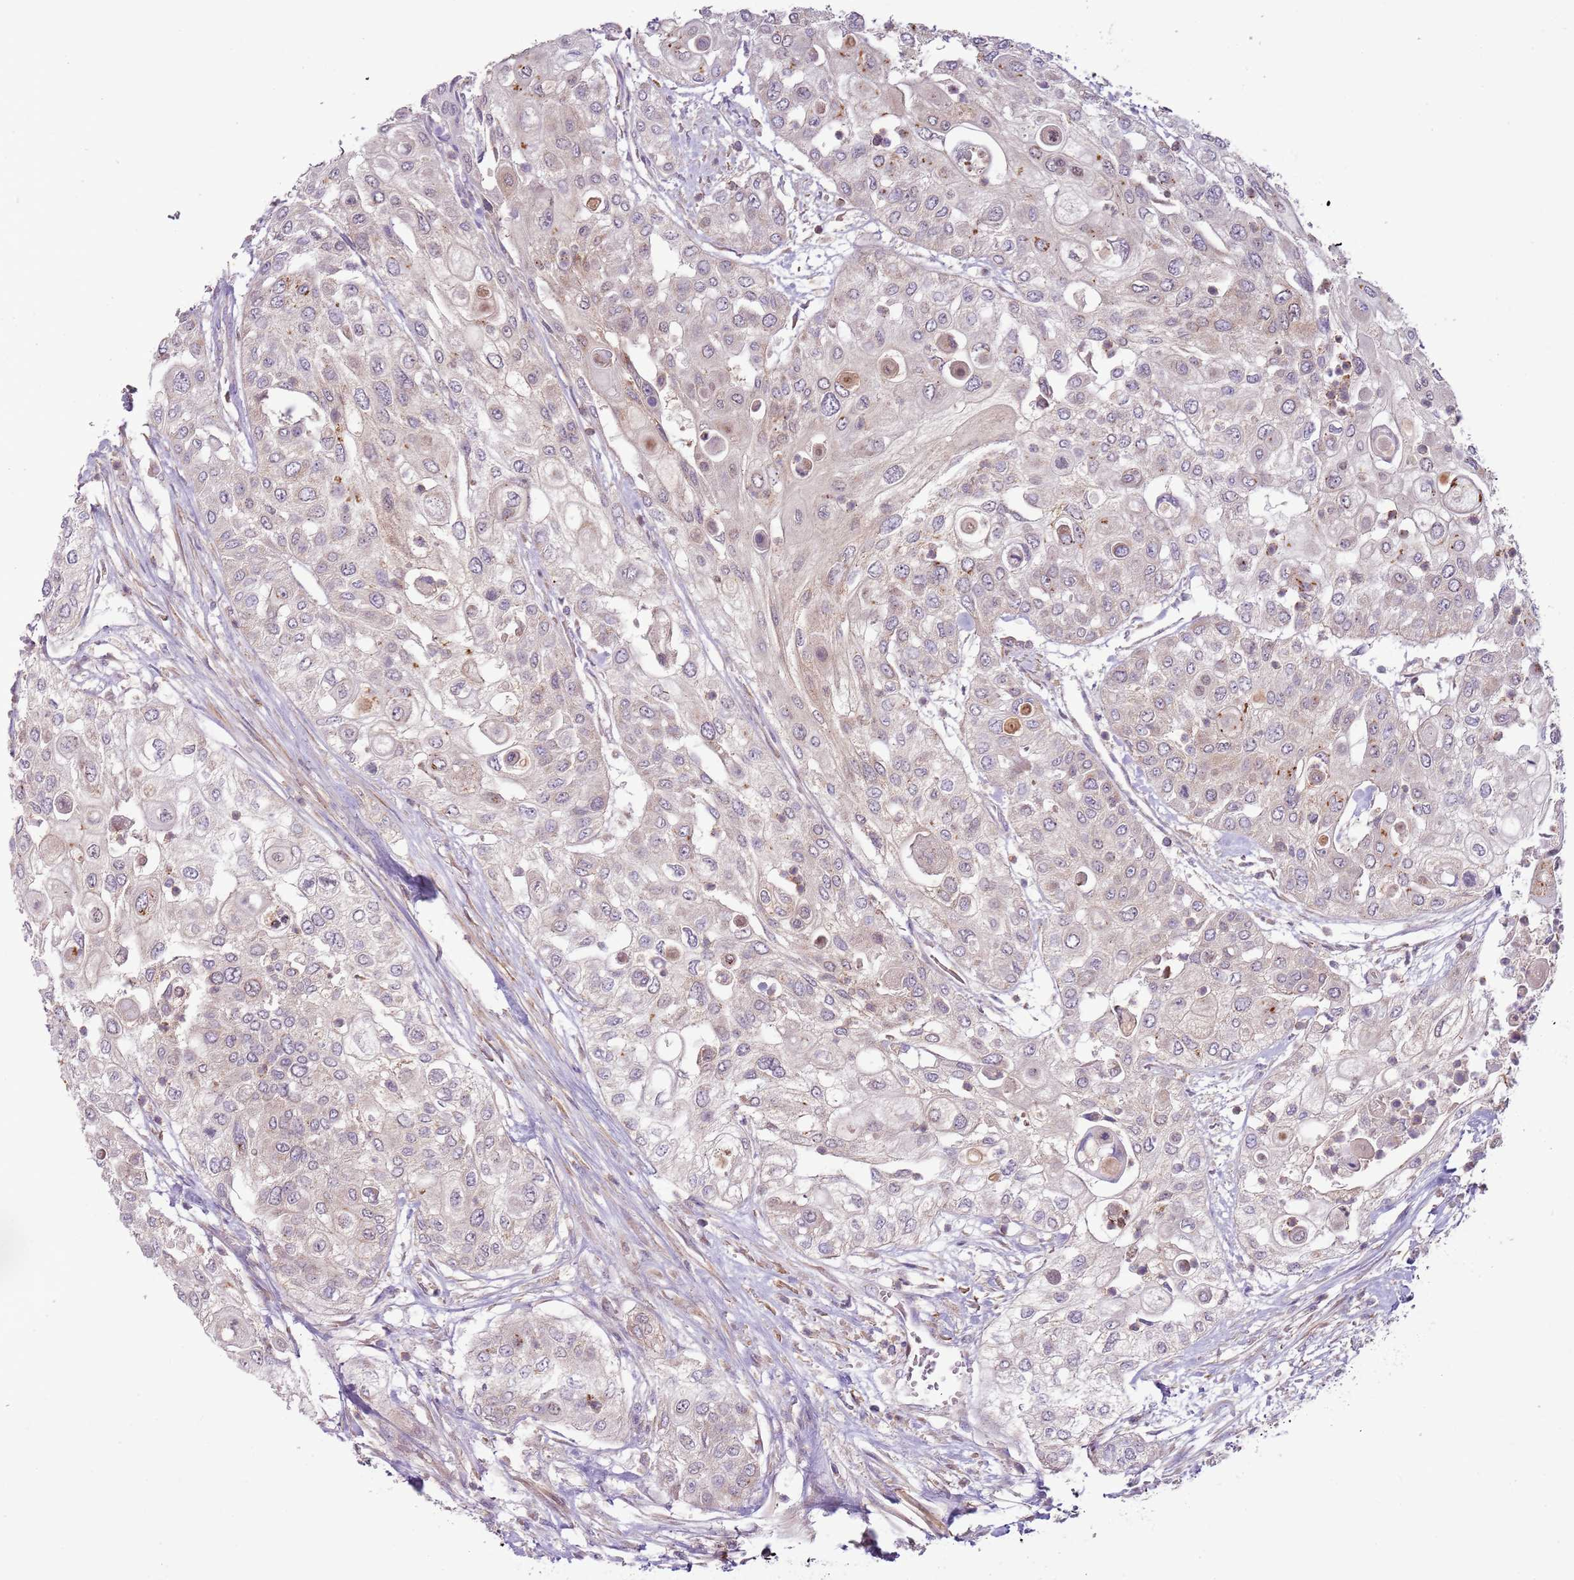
{"staining": {"intensity": "weak", "quantity": "<25%", "location": "cytoplasmic/membranous"}, "tissue": "urothelial cancer", "cell_type": "Tumor cells", "image_type": "cancer", "snomed": [{"axis": "morphology", "description": "Urothelial carcinoma, High grade"}, {"axis": "topography", "description": "Urinary bladder"}], "caption": "This is an immunohistochemistry micrograph of human urothelial cancer. There is no positivity in tumor cells.", "gene": "DTD2", "patient": {"sex": "female", "age": 79}}